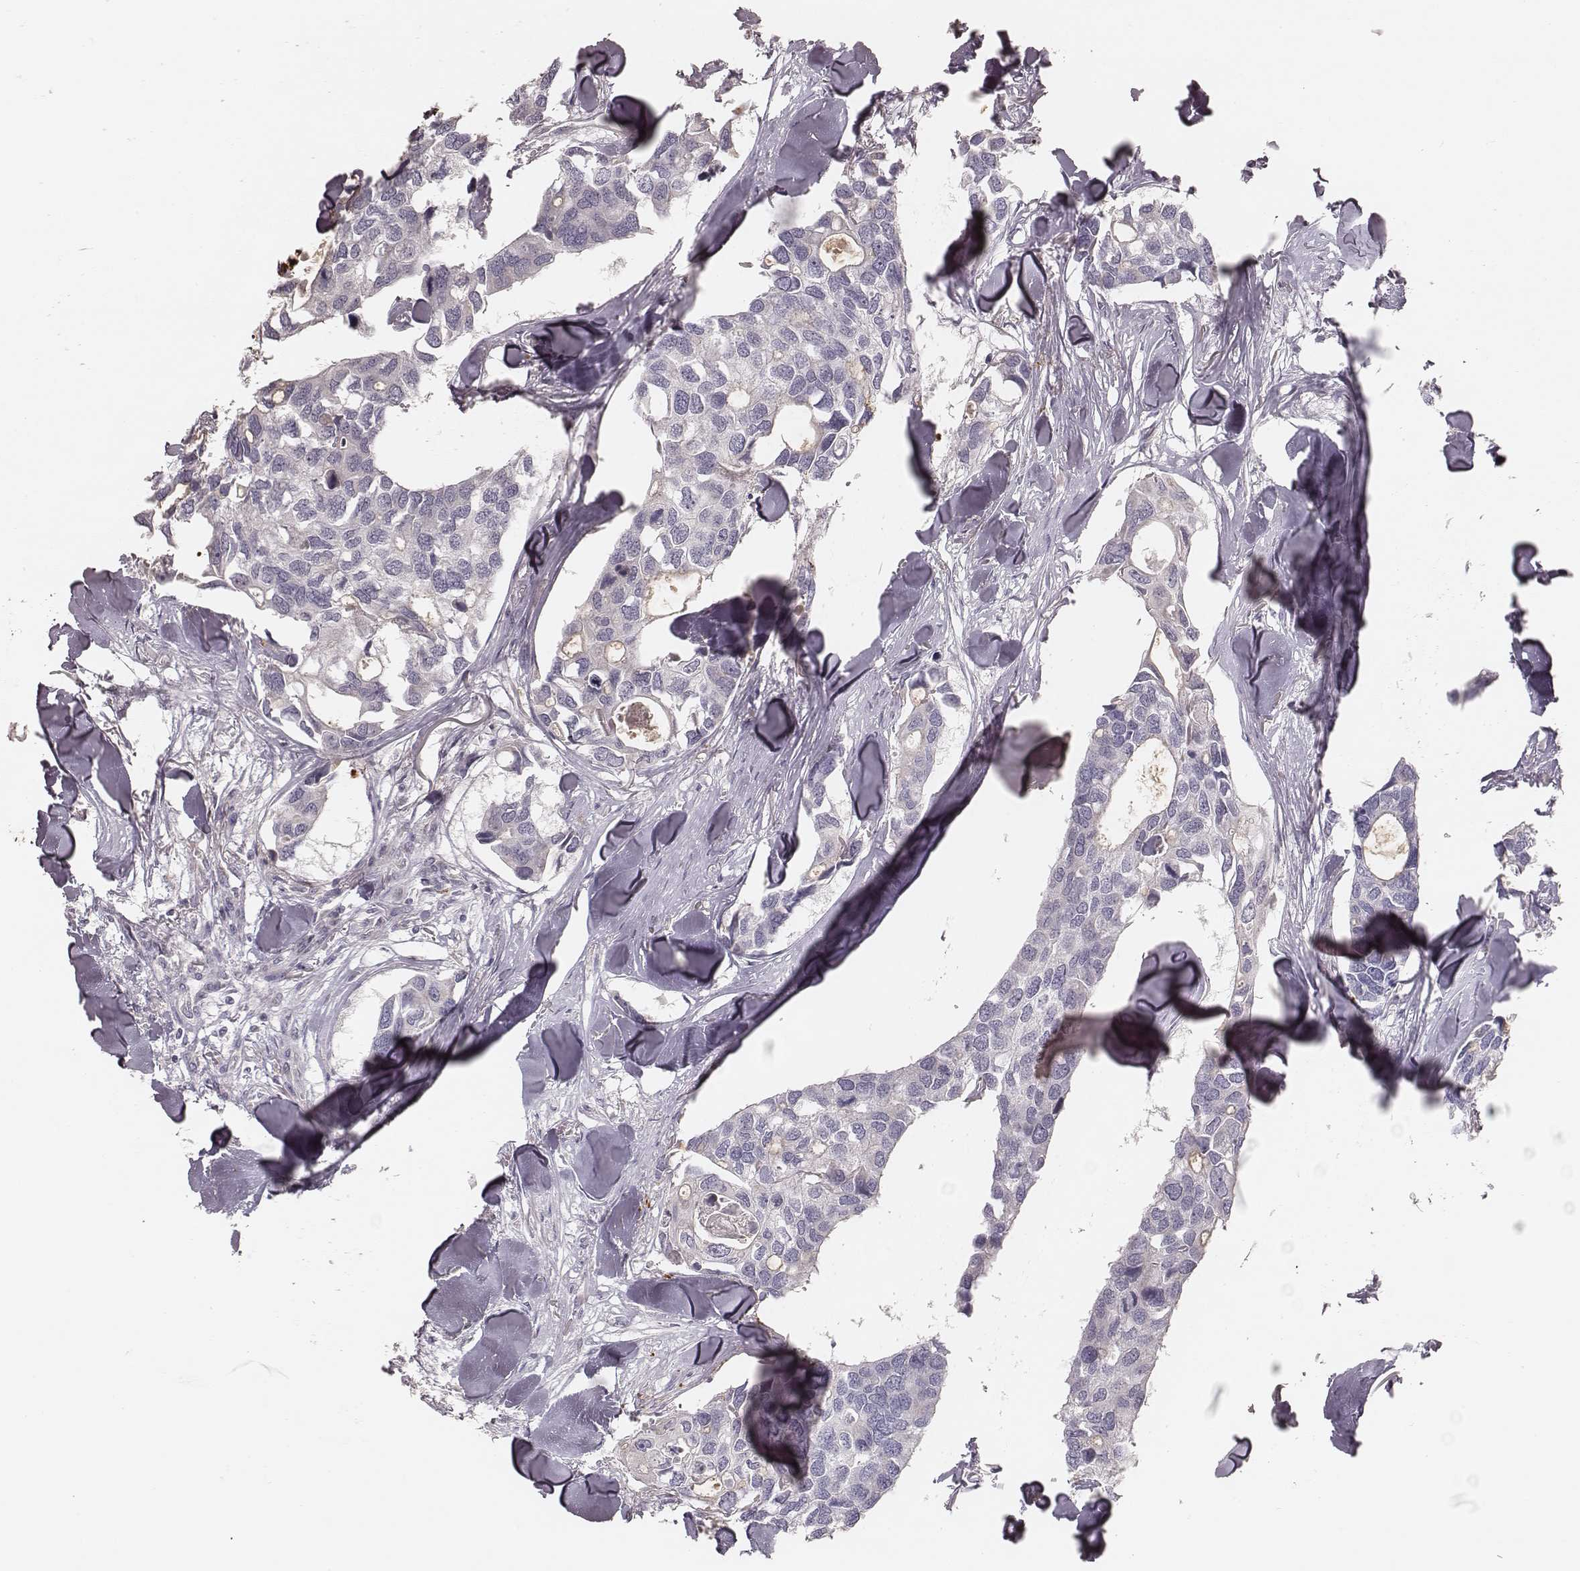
{"staining": {"intensity": "negative", "quantity": "none", "location": "none"}, "tissue": "breast cancer", "cell_type": "Tumor cells", "image_type": "cancer", "snomed": [{"axis": "morphology", "description": "Duct carcinoma"}, {"axis": "topography", "description": "Breast"}], "caption": "Immunohistochemistry (IHC) of breast cancer (invasive ductal carcinoma) demonstrates no expression in tumor cells. (Stains: DAB (3,3'-diaminobenzidine) immunohistochemistry (IHC) with hematoxylin counter stain, Microscopy: brightfield microscopy at high magnification).", "gene": "ABCA7", "patient": {"sex": "female", "age": 83}}